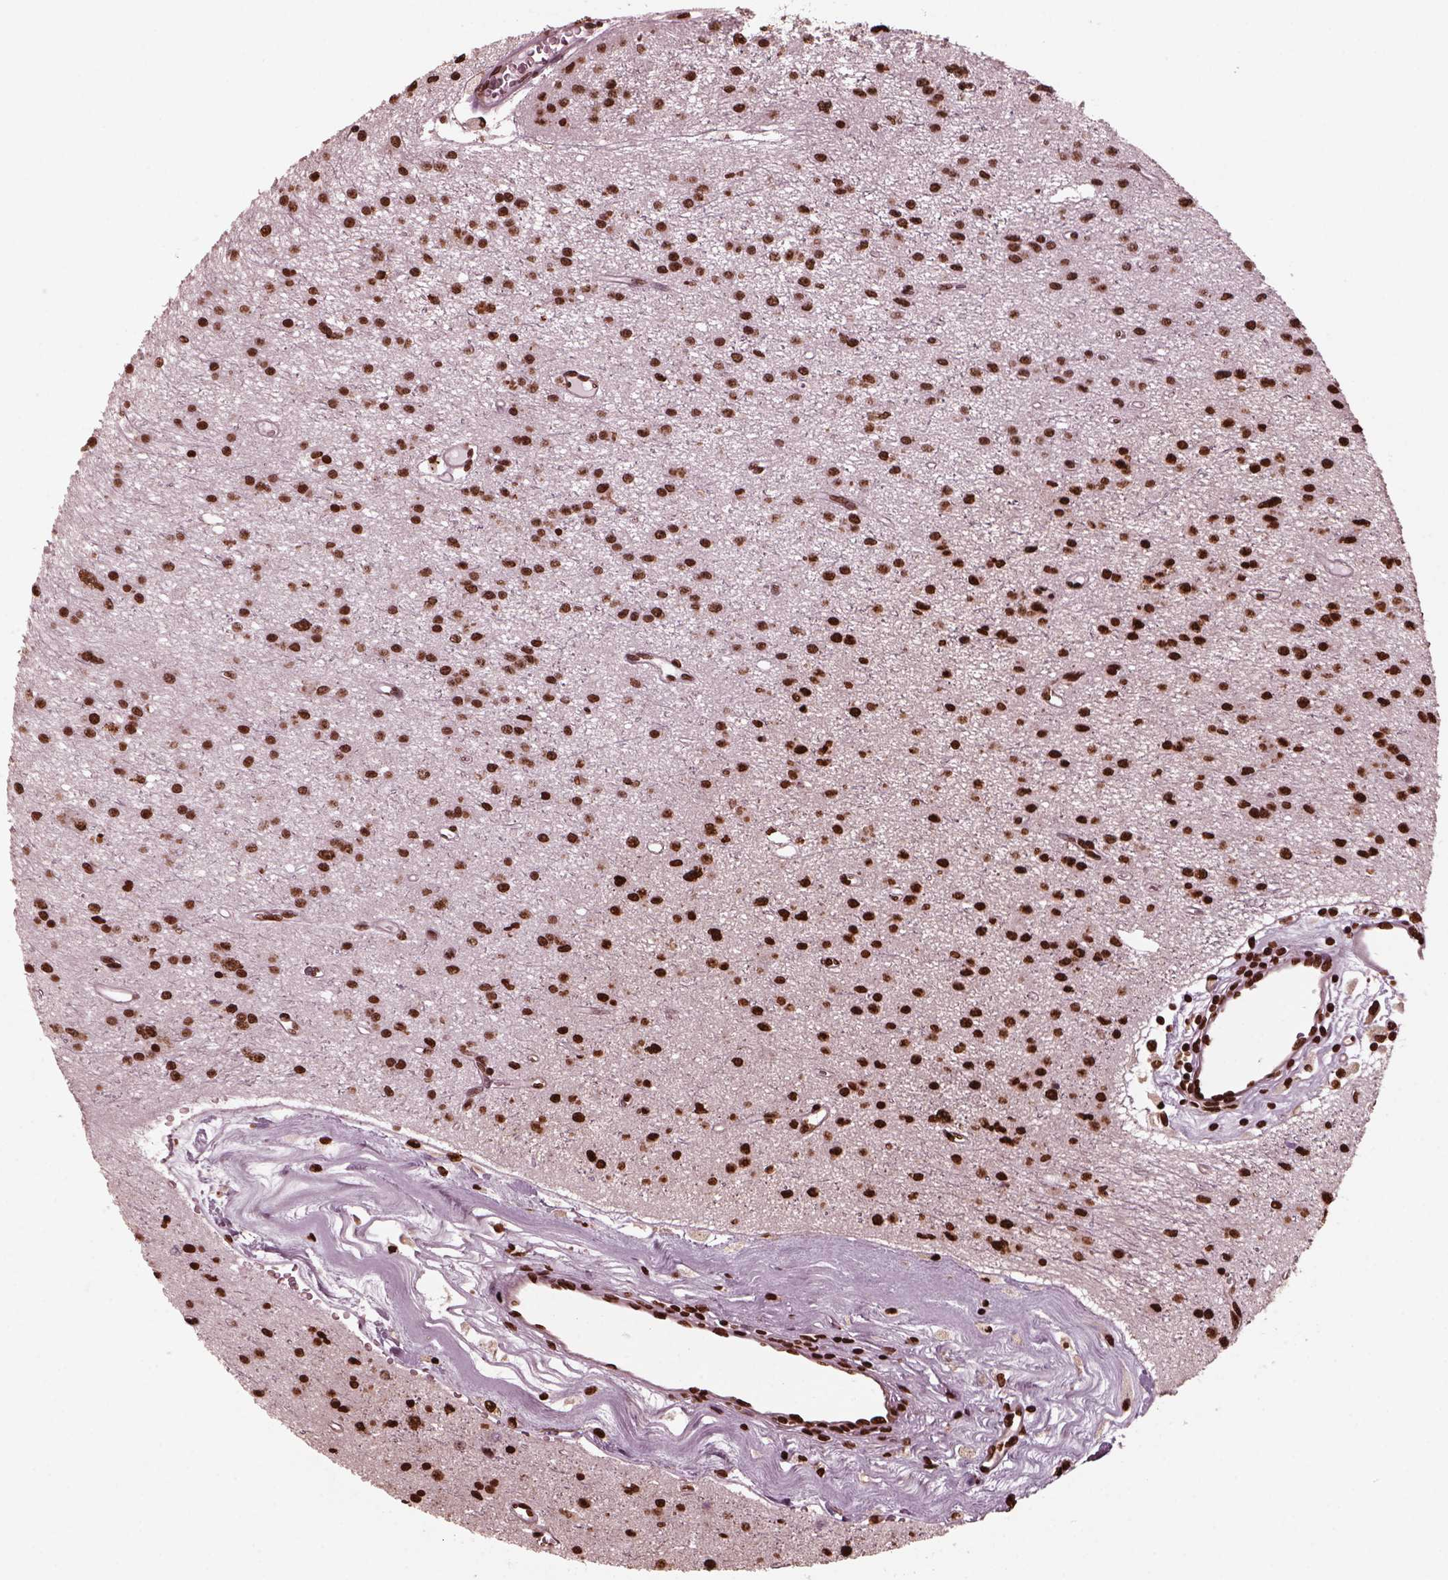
{"staining": {"intensity": "strong", "quantity": ">75%", "location": "nuclear"}, "tissue": "glioma", "cell_type": "Tumor cells", "image_type": "cancer", "snomed": [{"axis": "morphology", "description": "Glioma, malignant, Low grade"}, {"axis": "topography", "description": "Brain"}], "caption": "Brown immunohistochemical staining in malignant low-grade glioma displays strong nuclear staining in about >75% of tumor cells. Using DAB (brown) and hematoxylin (blue) stains, captured at high magnification using brightfield microscopy.", "gene": "NSD1", "patient": {"sex": "female", "age": 45}}